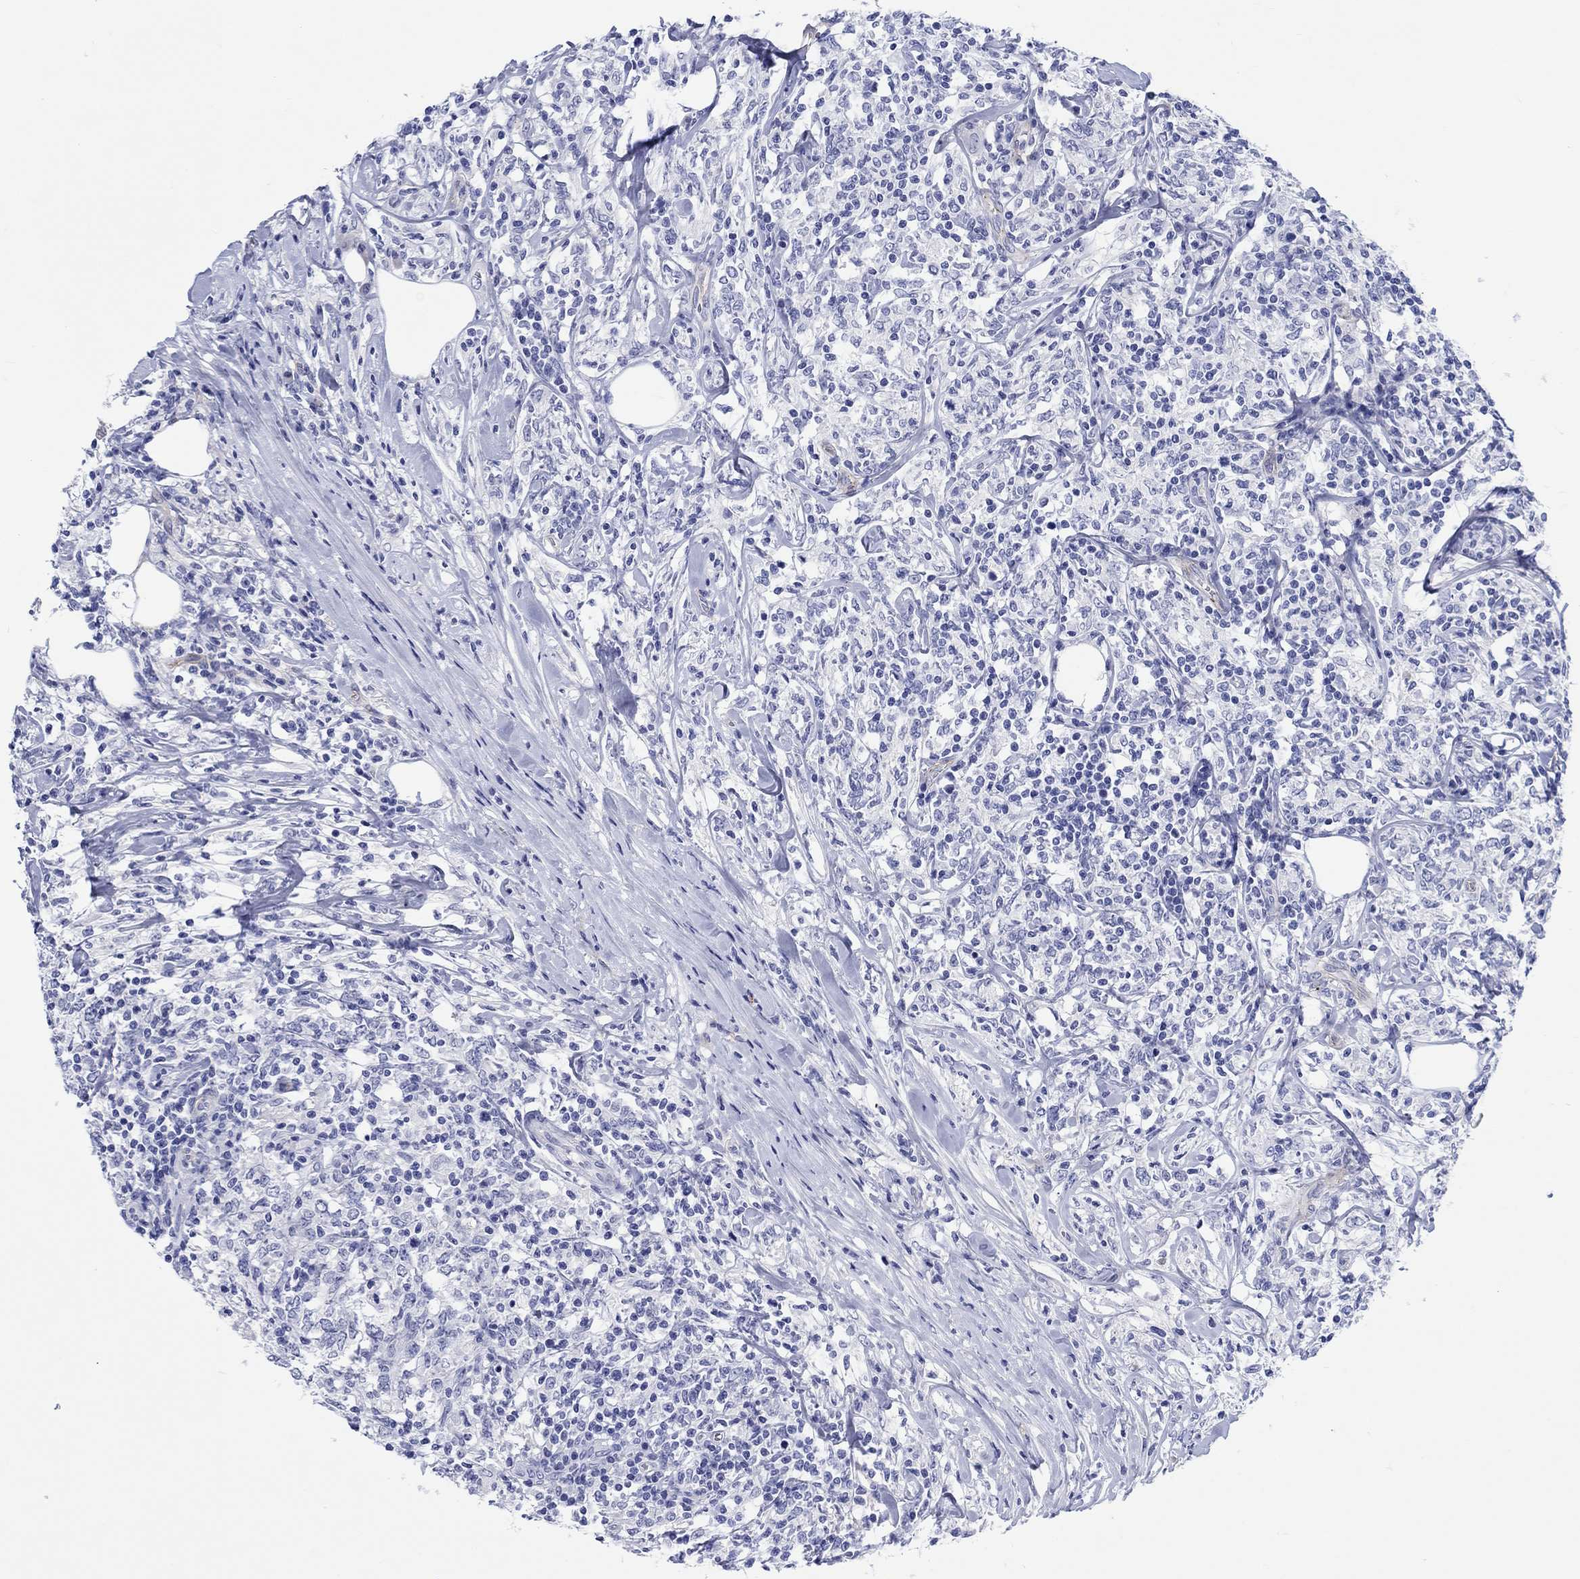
{"staining": {"intensity": "negative", "quantity": "none", "location": "none"}, "tissue": "lymphoma", "cell_type": "Tumor cells", "image_type": "cancer", "snomed": [{"axis": "morphology", "description": "Malignant lymphoma, non-Hodgkin's type, High grade"}, {"axis": "topography", "description": "Lymph node"}], "caption": "Micrograph shows no protein staining in tumor cells of lymphoma tissue.", "gene": "CACNG3", "patient": {"sex": "female", "age": 84}}